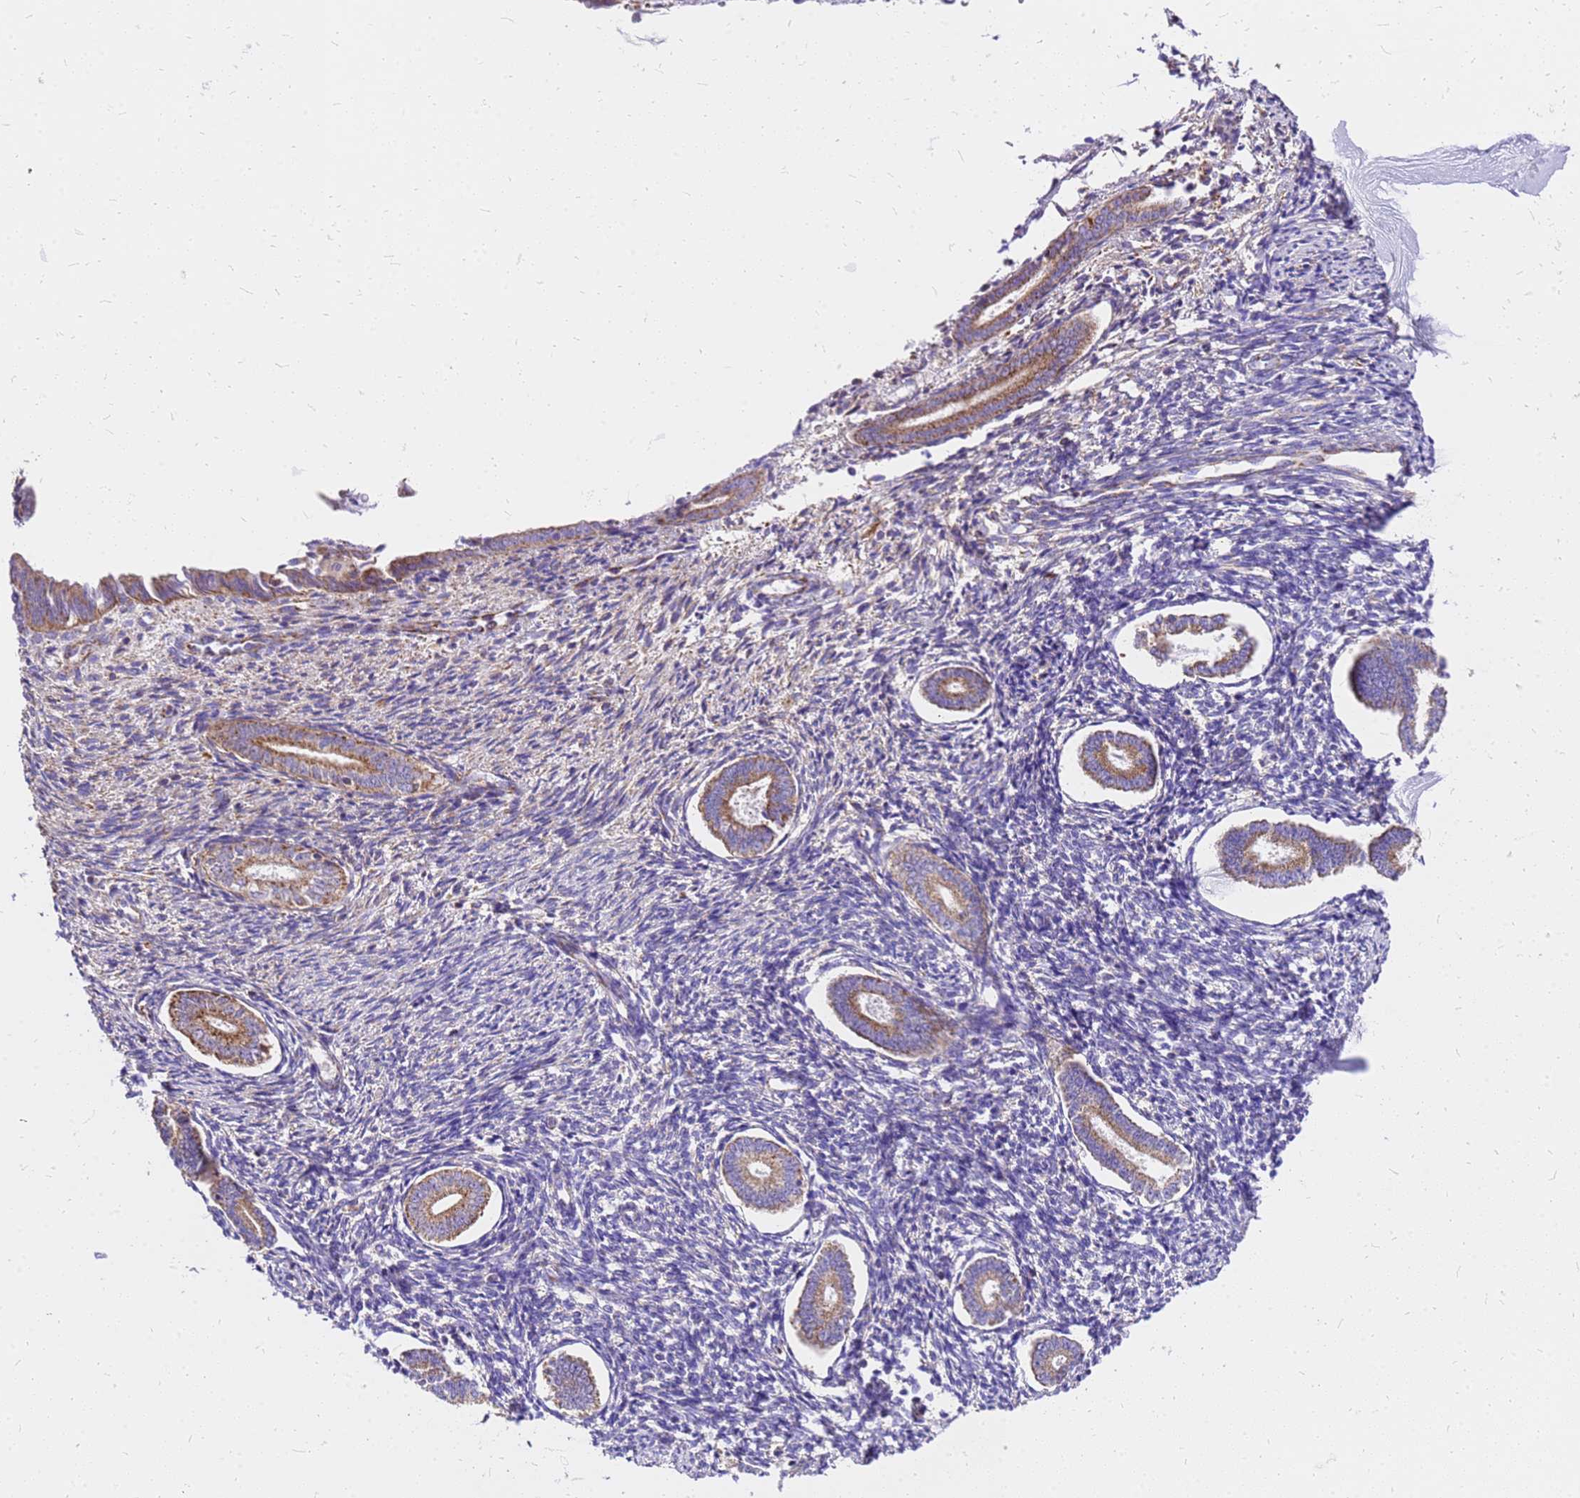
{"staining": {"intensity": "weak", "quantity": "<25%", "location": "cytoplasmic/membranous"}, "tissue": "endometrium", "cell_type": "Cells in endometrial stroma", "image_type": "normal", "snomed": [{"axis": "morphology", "description": "Normal tissue, NOS"}, {"axis": "topography", "description": "Endometrium"}], "caption": "Immunohistochemistry image of normal endometrium: endometrium stained with DAB demonstrates no significant protein expression in cells in endometrial stroma.", "gene": "MRPS26", "patient": {"sex": "female", "age": 56}}